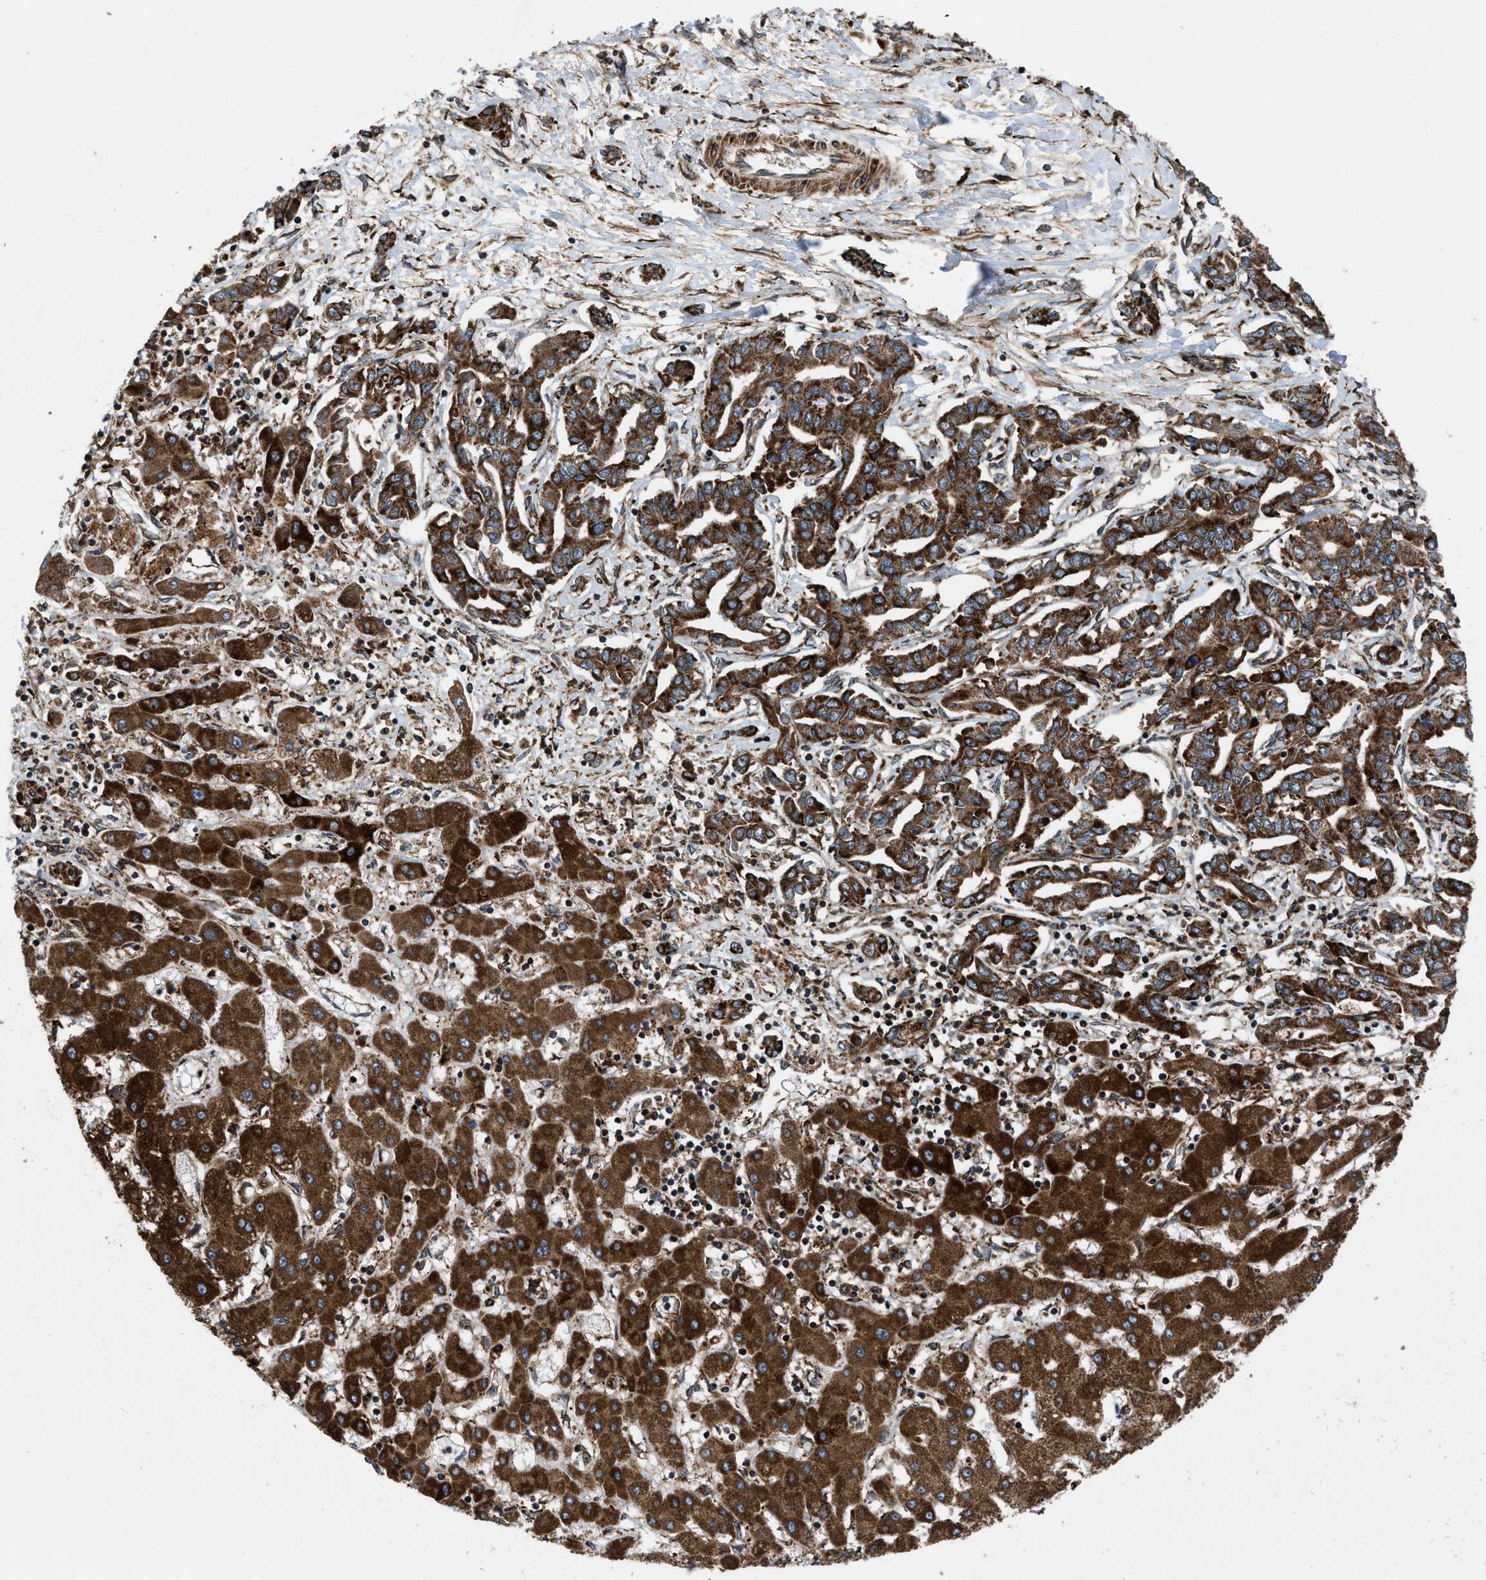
{"staining": {"intensity": "strong", "quantity": ">75%", "location": "cytoplasmic/membranous"}, "tissue": "liver cancer", "cell_type": "Tumor cells", "image_type": "cancer", "snomed": [{"axis": "morphology", "description": "Cholangiocarcinoma"}, {"axis": "topography", "description": "Liver"}], "caption": "Immunohistochemistry (IHC) photomicrograph of neoplastic tissue: human liver cancer stained using immunohistochemistry (IHC) demonstrates high levels of strong protein expression localized specifically in the cytoplasmic/membranous of tumor cells, appearing as a cytoplasmic/membranous brown color.", "gene": "PER3", "patient": {"sex": "male", "age": 59}}